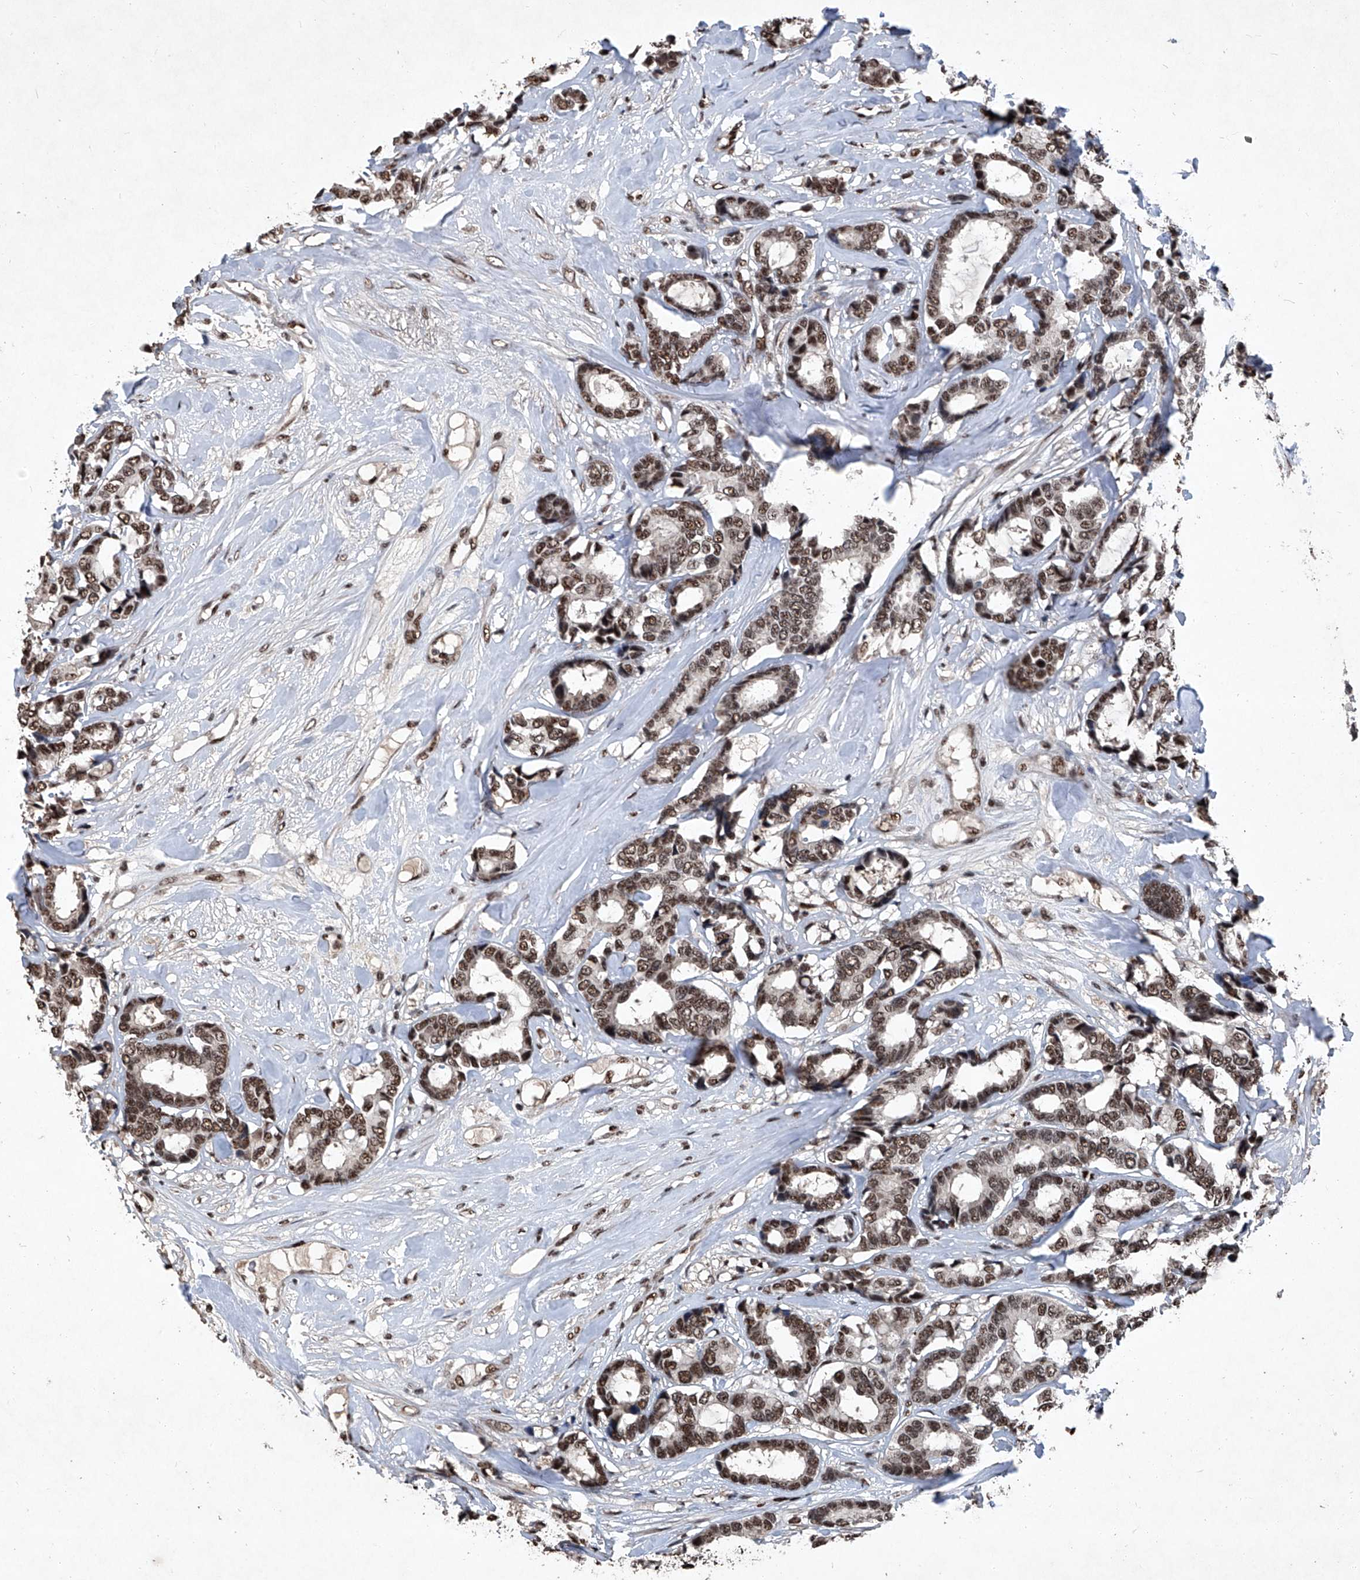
{"staining": {"intensity": "moderate", "quantity": ">75%", "location": "nuclear"}, "tissue": "breast cancer", "cell_type": "Tumor cells", "image_type": "cancer", "snomed": [{"axis": "morphology", "description": "Duct carcinoma"}, {"axis": "topography", "description": "Breast"}], "caption": "Moderate nuclear protein positivity is identified in about >75% of tumor cells in breast cancer (invasive ductal carcinoma).", "gene": "DDX39B", "patient": {"sex": "female", "age": 87}}